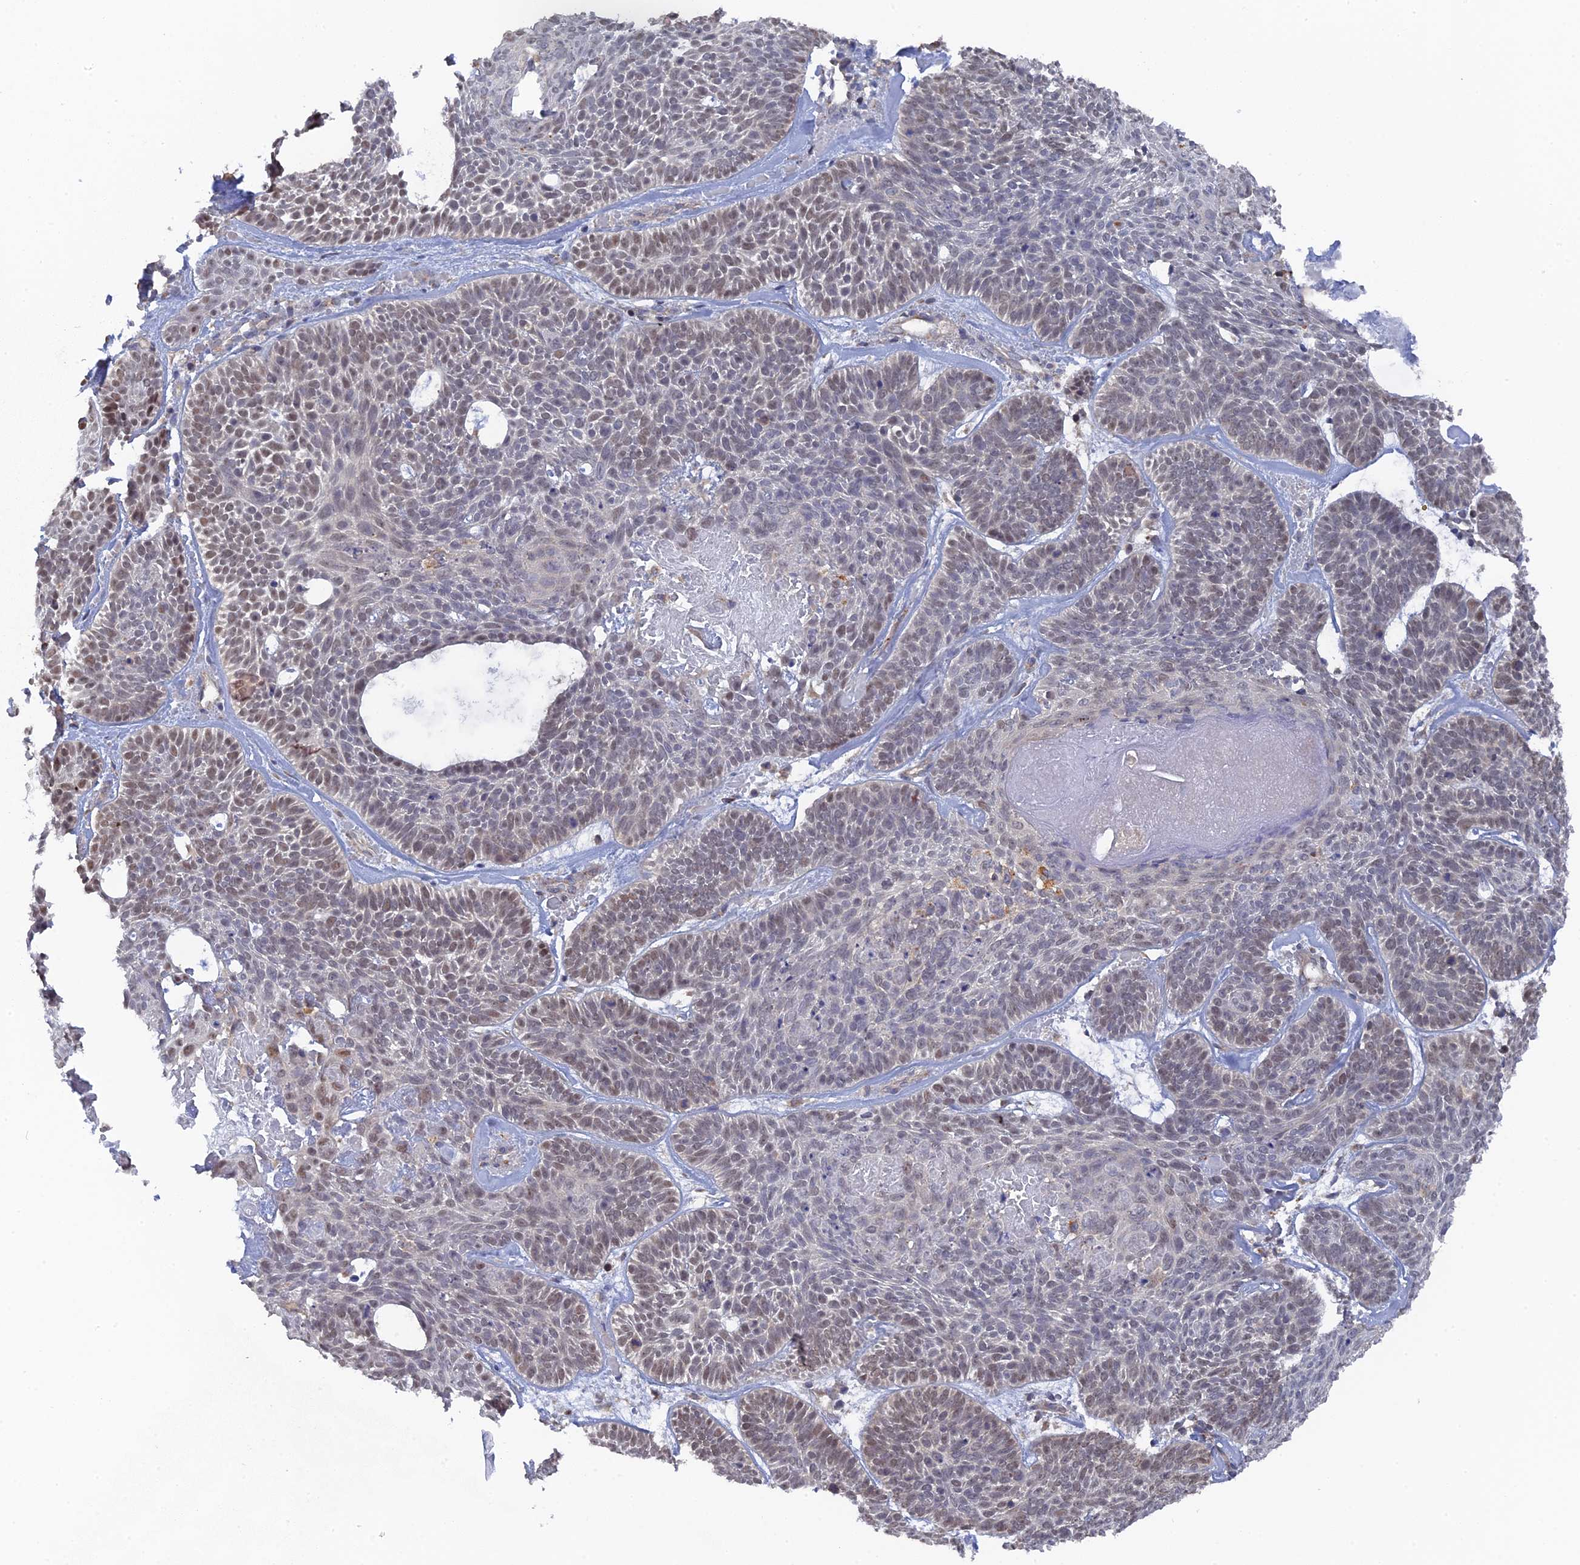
{"staining": {"intensity": "weak", "quantity": "<25%", "location": "nuclear"}, "tissue": "skin cancer", "cell_type": "Tumor cells", "image_type": "cancer", "snomed": [{"axis": "morphology", "description": "Basal cell carcinoma"}, {"axis": "topography", "description": "Skin"}], "caption": "Protein analysis of skin basal cell carcinoma shows no significant expression in tumor cells.", "gene": "MIGA2", "patient": {"sex": "male", "age": 85}}